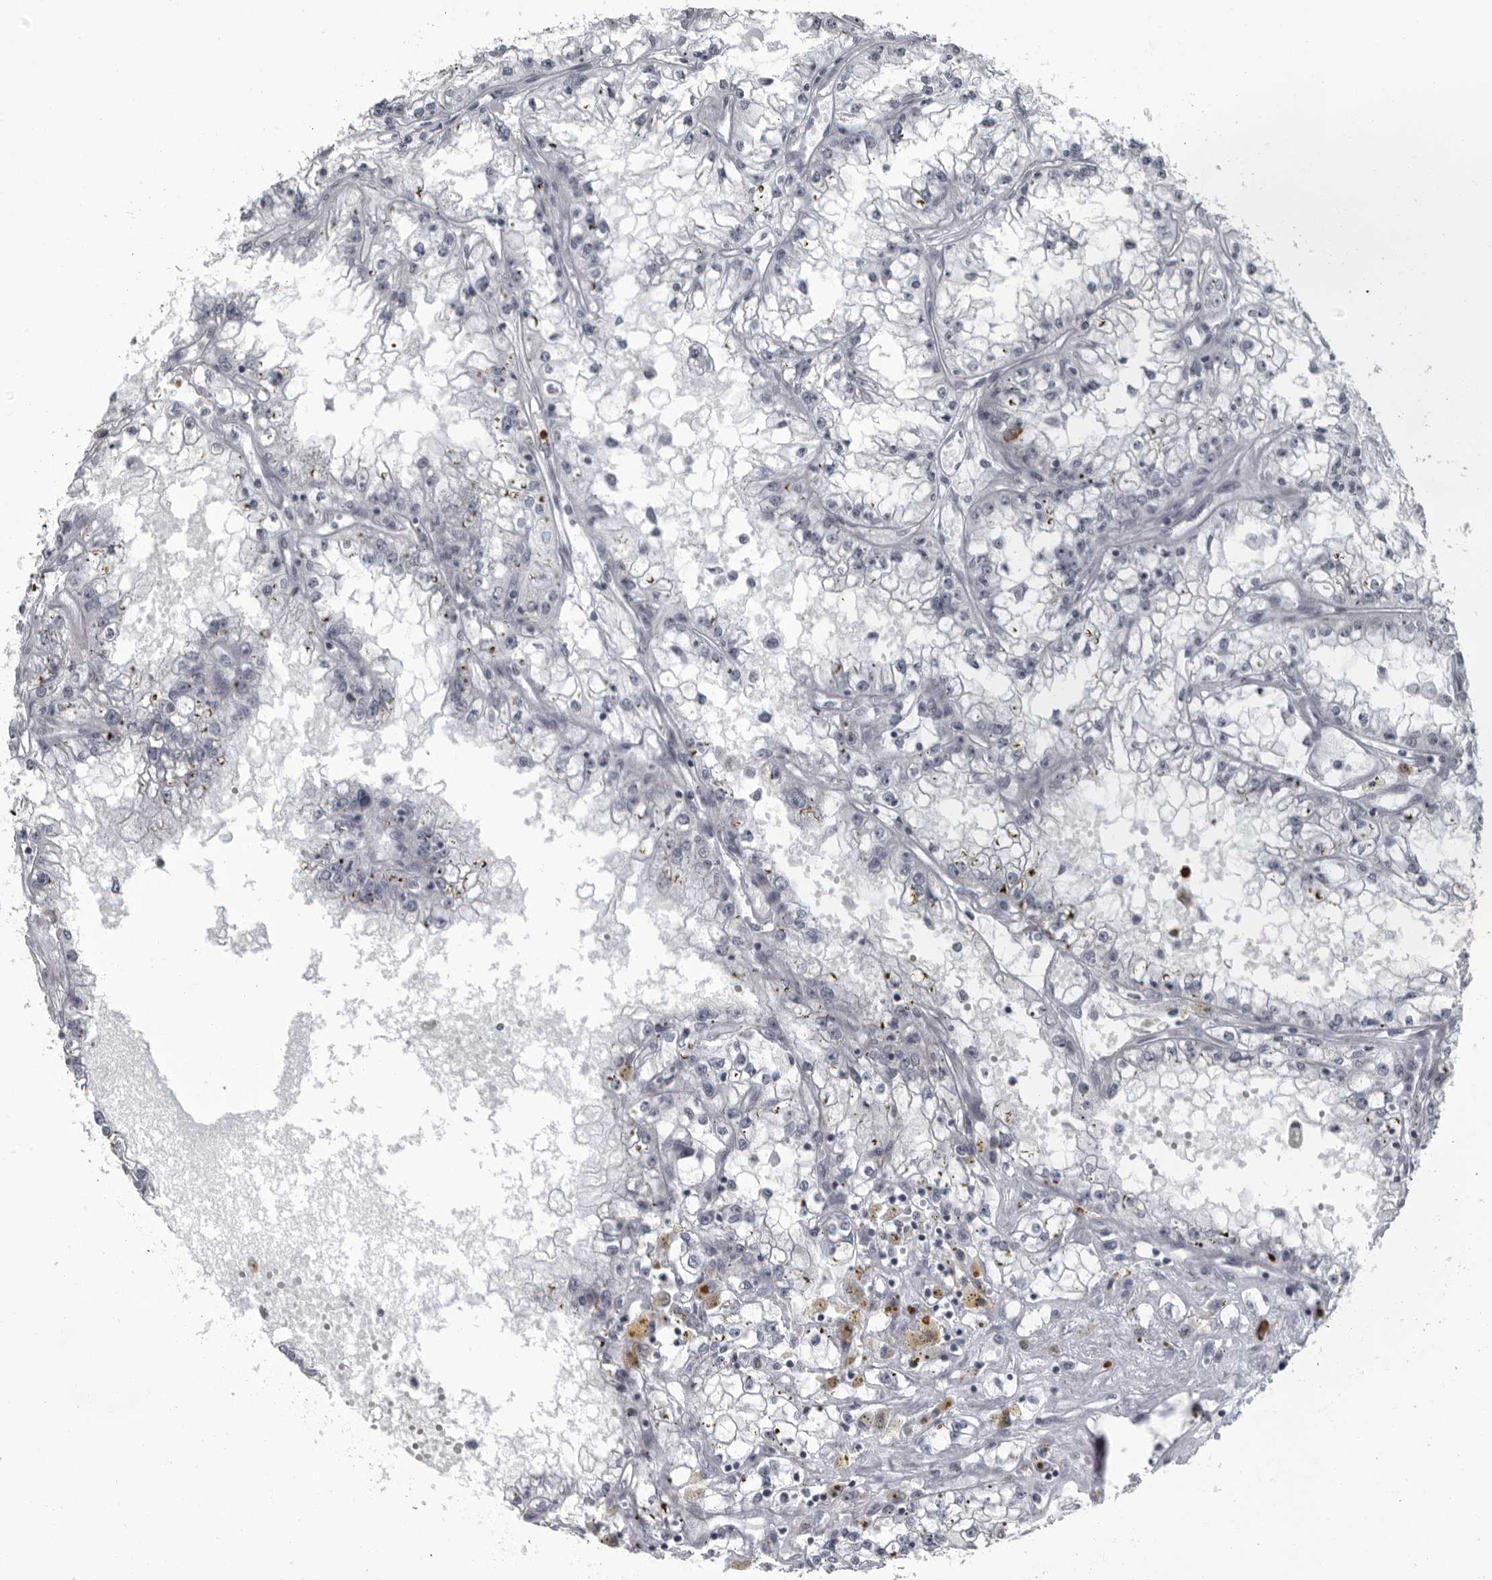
{"staining": {"intensity": "negative", "quantity": "none", "location": "none"}, "tissue": "renal cancer", "cell_type": "Tumor cells", "image_type": "cancer", "snomed": [{"axis": "morphology", "description": "Adenocarcinoma, NOS"}, {"axis": "topography", "description": "Kidney"}], "caption": "This is an immunohistochemistry image of human renal cancer. There is no positivity in tumor cells.", "gene": "RTCA", "patient": {"sex": "male", "age": 56}}